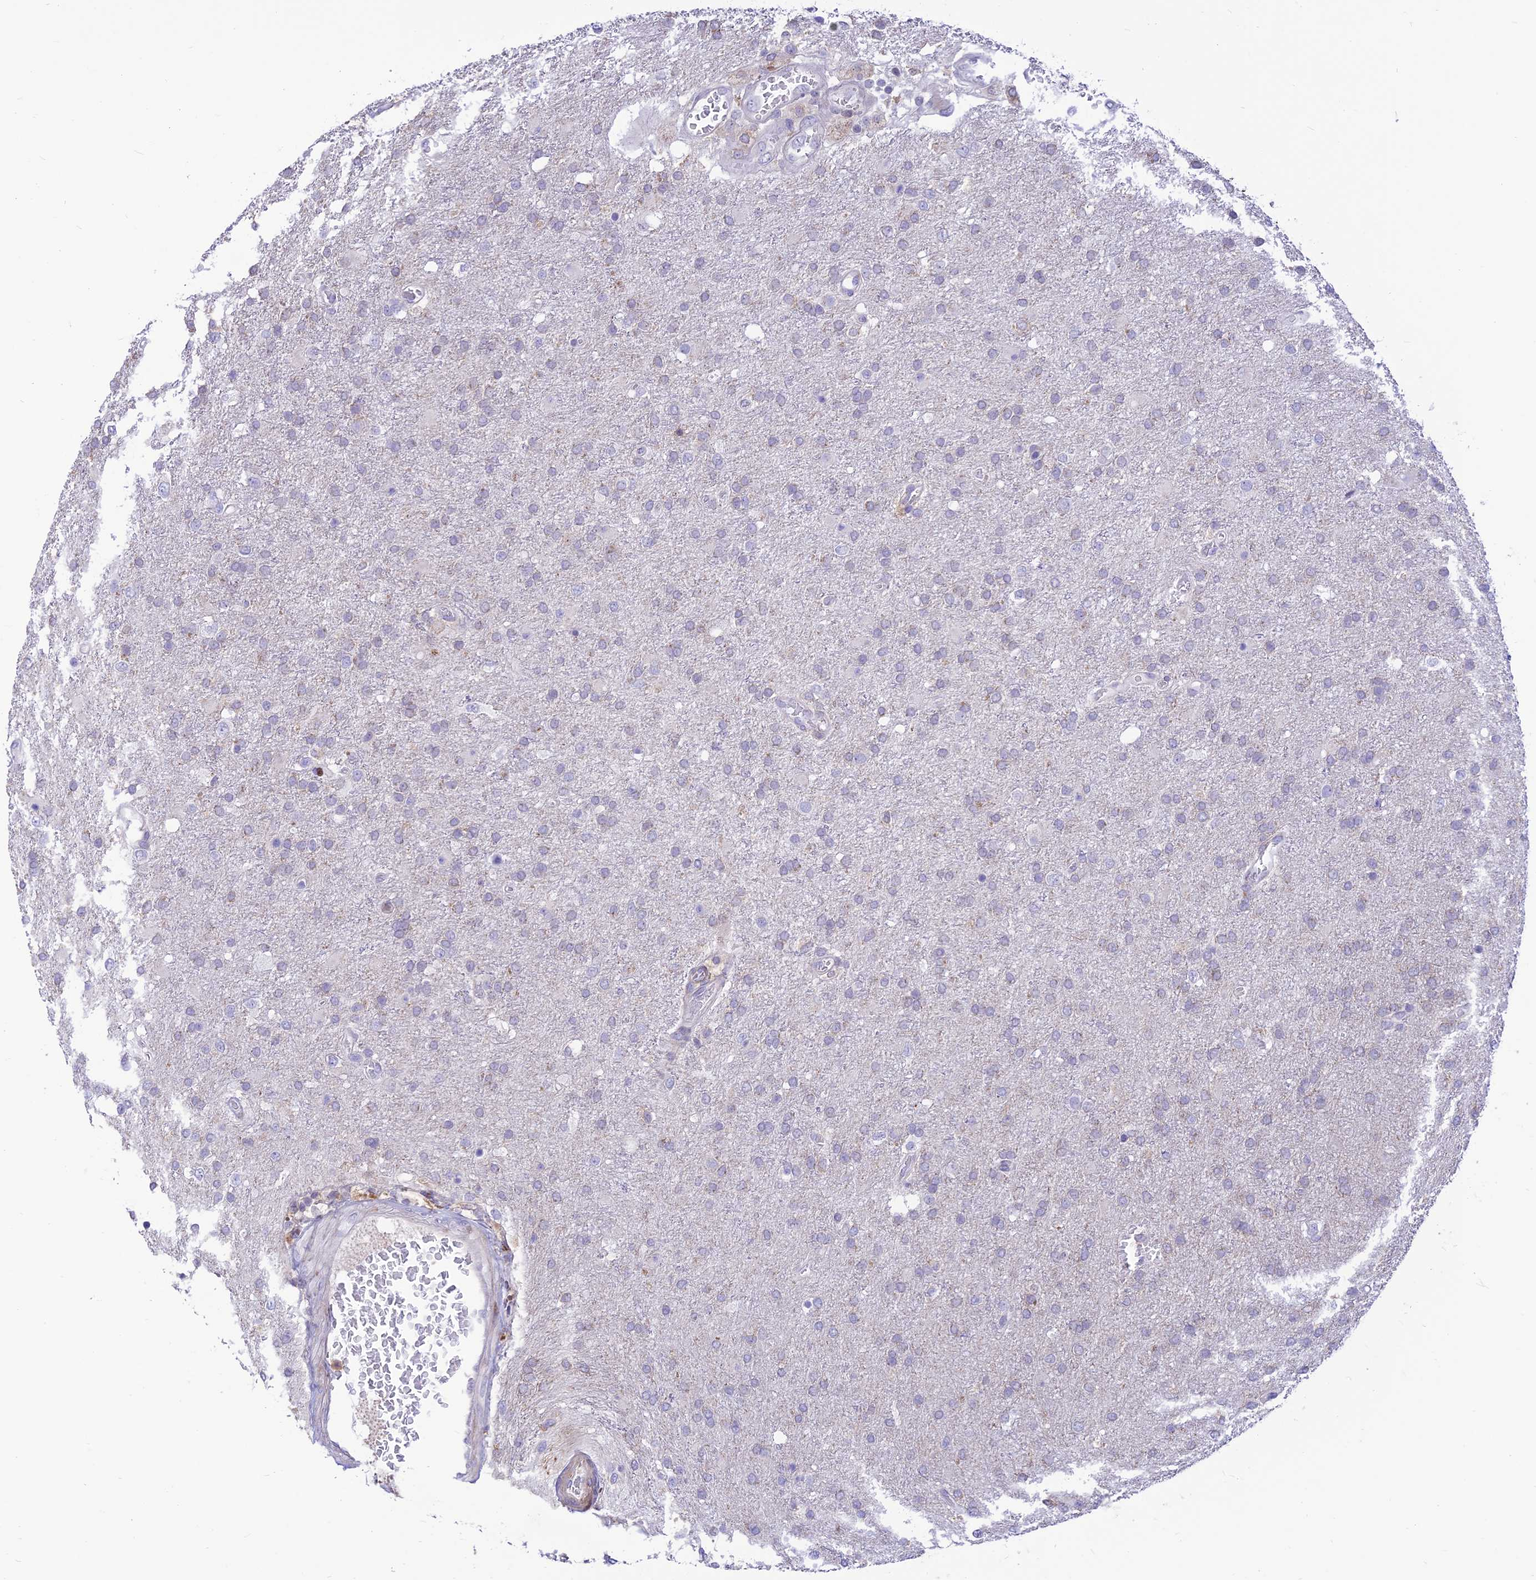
{"staining": {"intensity": "negative", "quantity": "none", "location": "none"}, "tissue": "glioma", "cell_type": "Tumor cells", "image_type": "cancer", "snomed": [{"axis": "morphology", "description": "Glioma, malignant, High grade"}, {"axis": "topography", "description": "Brain"}], "caption": "Glioma was stained to show a protein in brown. There is no significant expression in tumor cells.", "gene": "FAM186B", "patient": {"sex": "female", "age": 74}}